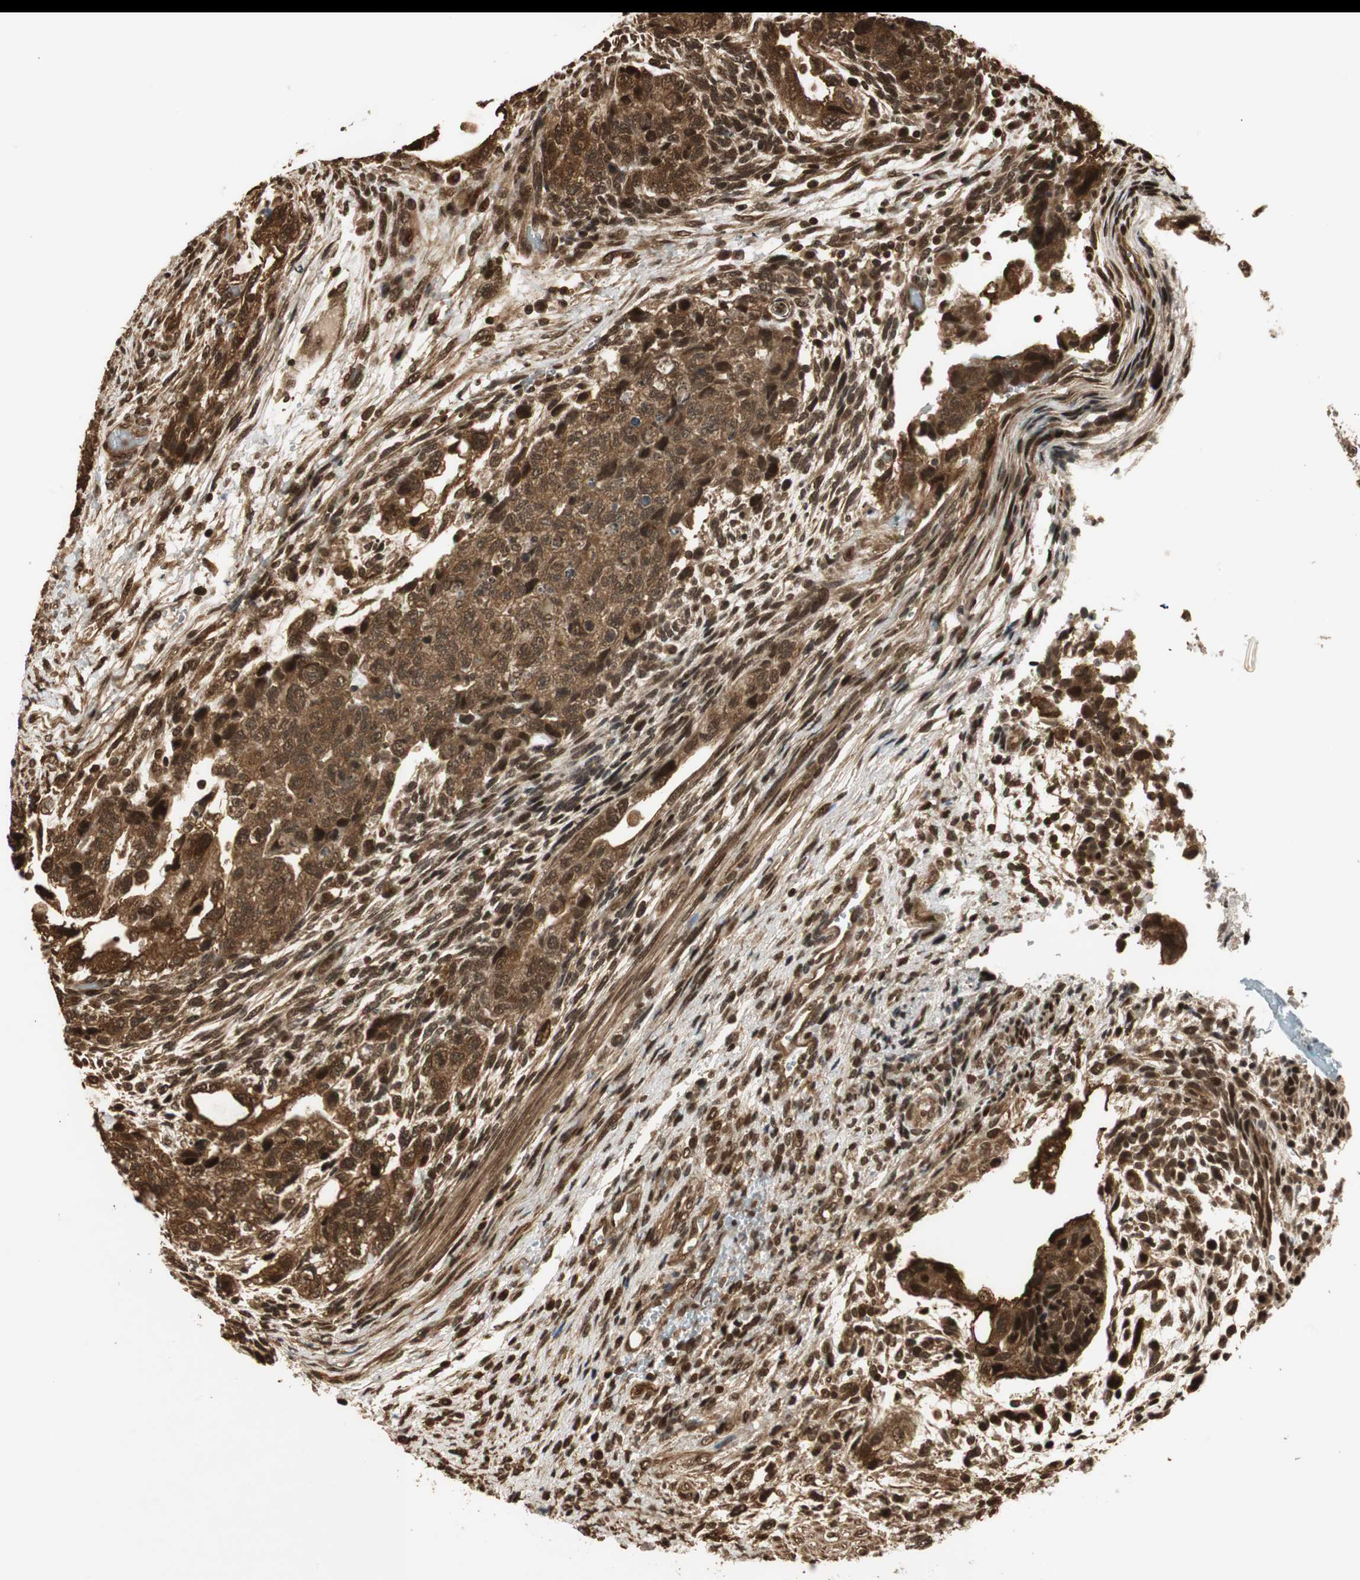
{"staining": {"intensity": "strong", "quantity": ">75%", "location": "cytoplasmic/membranous,nuclear"}, "tissue": "testis cancer", "cell_type": "Tumor cells", "image_type": "cancer", "snomed": [{"axis": "morphology", "description": "Normal tissue, NOS"}, {"axis": "morphology", "description": "Carcinoma, Embryonal, NOS"}, {"axis": "topography", "description": "Testis"}], "caption": "The image displays immunohistochemical staining of testis cancer. There is strong cytoplasmic/membranous and nuclear expression is present in about >75% of tumor cells.", "gene": "RPA3", "patient": {"sex": "male", "age": 36}}